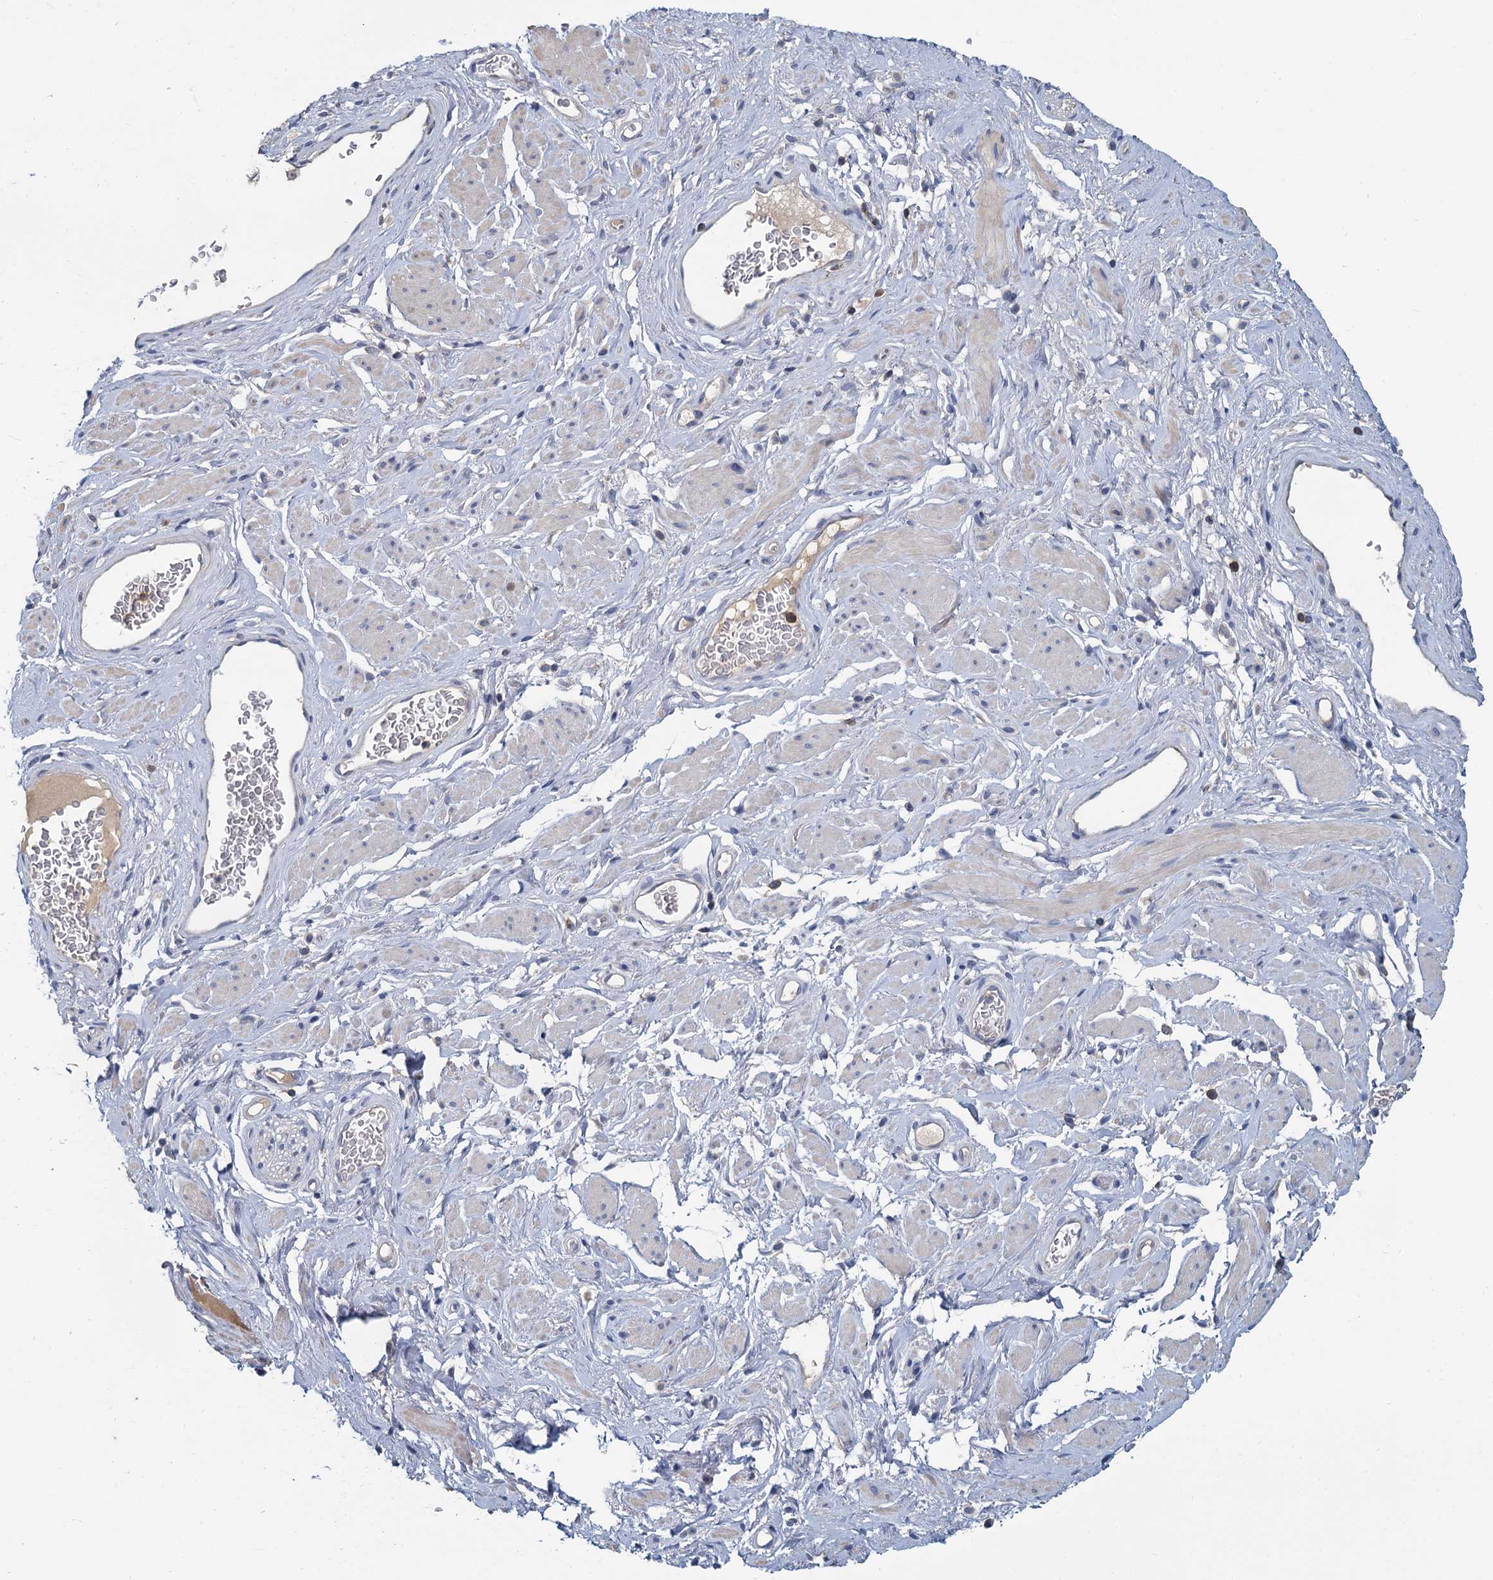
{"staining": {"intensity": "negative", "quantity": "none", "location": "none"}, "tissue": "adipose tissue", "cell_type": "Adipocytes", "image_type": "normal", "snomed": [{"axis": "morphology", "description": "Normal tissue, NOS"}, {"axis": "morphology", "description": "Adenocarcinoma, NOS"}, {"axis": "topography", "description": "Rectum"}, {"axis": "topography", "description": "Vagina"}, {"axis": "topography", "description": "Peripheral nerve tissue"}], "caption": "This is a photomicrograph of immunohistochemistry (IHC) staining of benign adipose tissue, which shows no expression in adipocytes.", "gene": "ACSM3", "patient": {"sex": "female", "age": 71}}